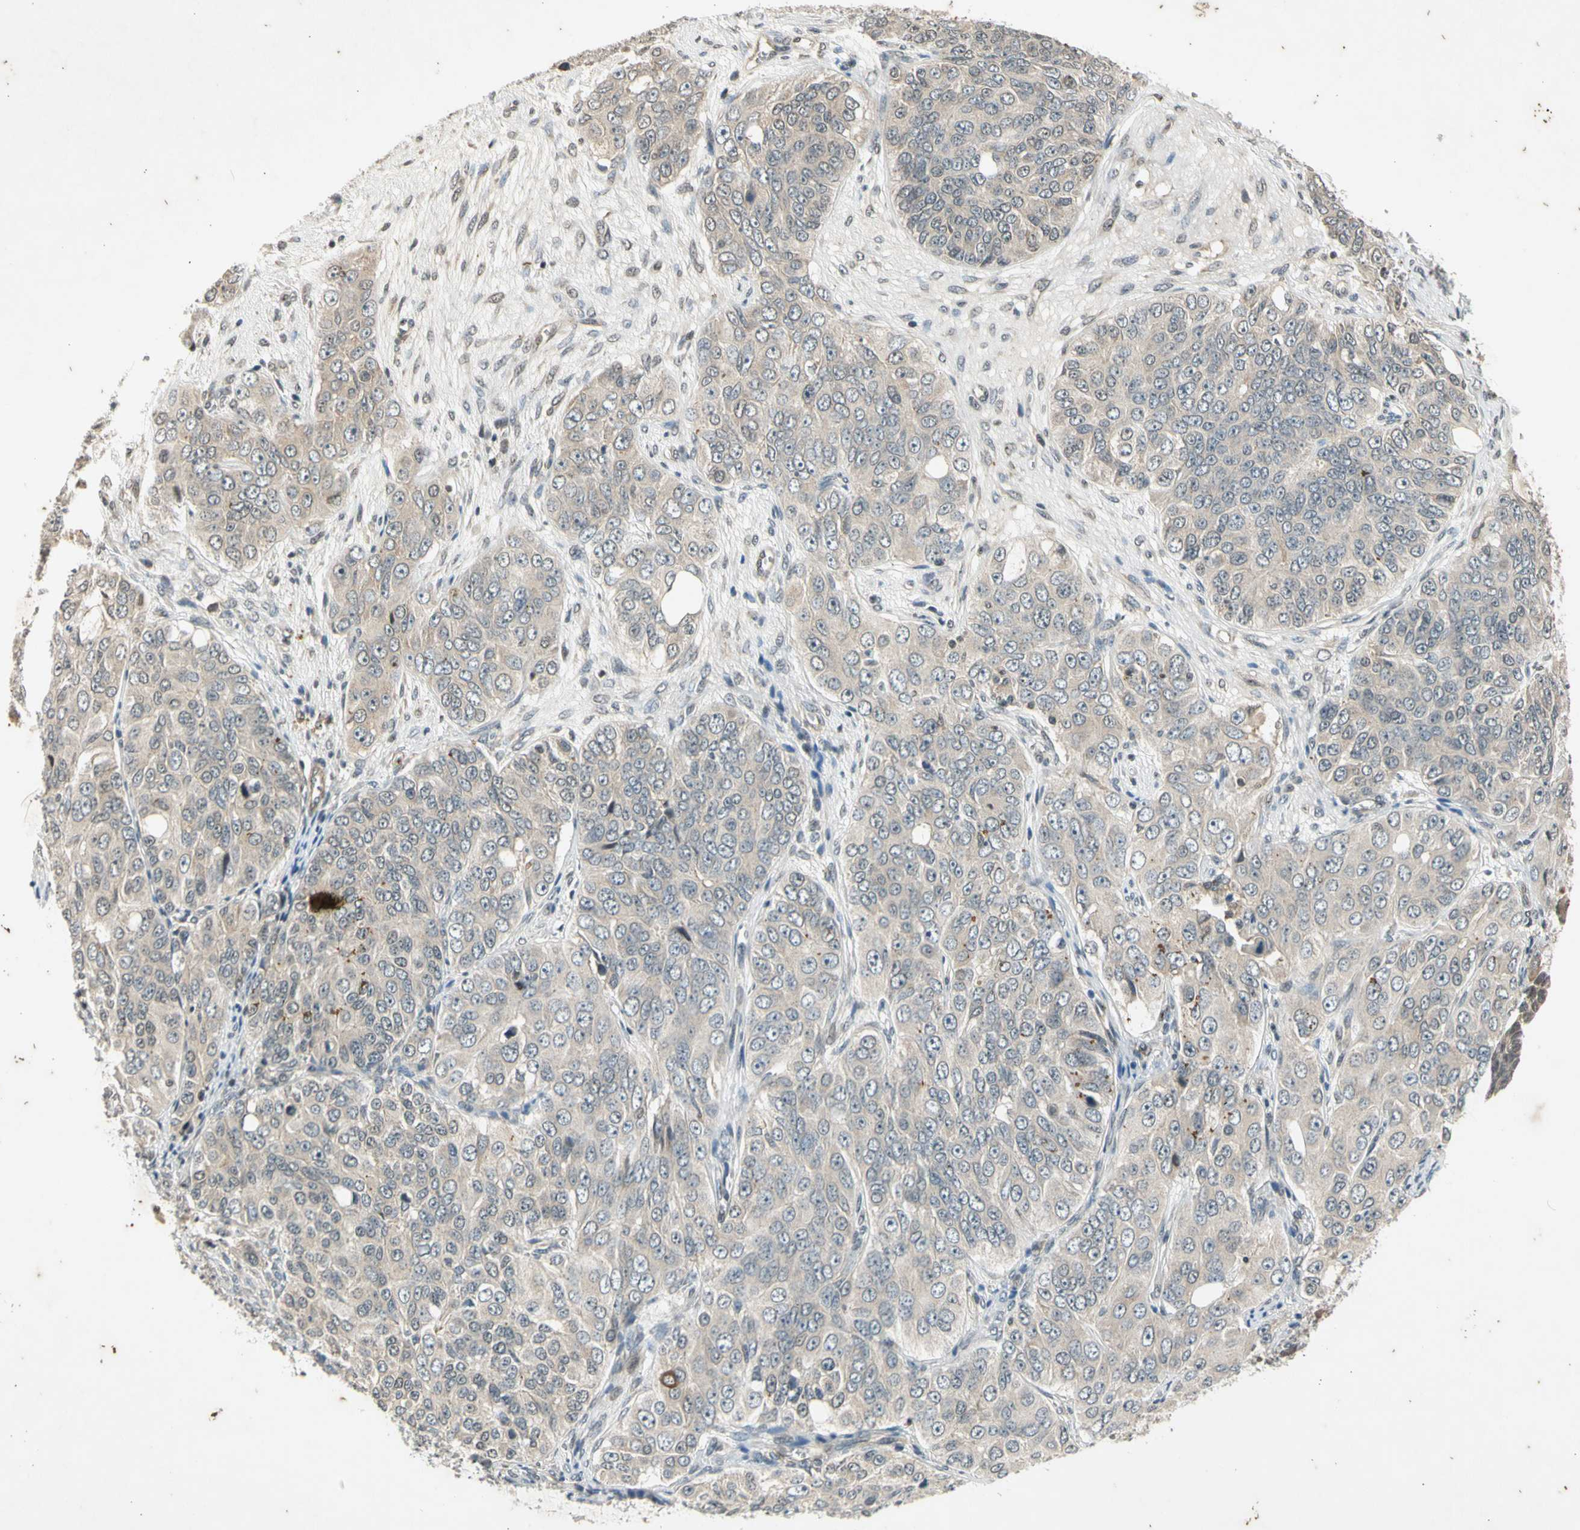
{"staining": {"intensity": "weak", "quantity": "25%-75%", "location": "cytoplasmic/membranous"}, "tissue": "ovarian cancer", "cell_type": "Tumor cells", "image_type": "cancer", "snomed": [{"axis": "morphology", "description": "Carcinoma, endometroid"}, {"axis": "topography", "description": "Ovary"}], "caption": "Protein analysis of ovarian endometroid carcinoma tissue demonstrates weak cytoplasmic/membranous staining in about 25%-75% of tumor cells. The staining is performed using DAB brown chromogen to label protein expression. The nuclei are counter-stained blue using hematoxylin.", "gene": "EFNB2", "patient": {"sex": "female", "age": 51}}